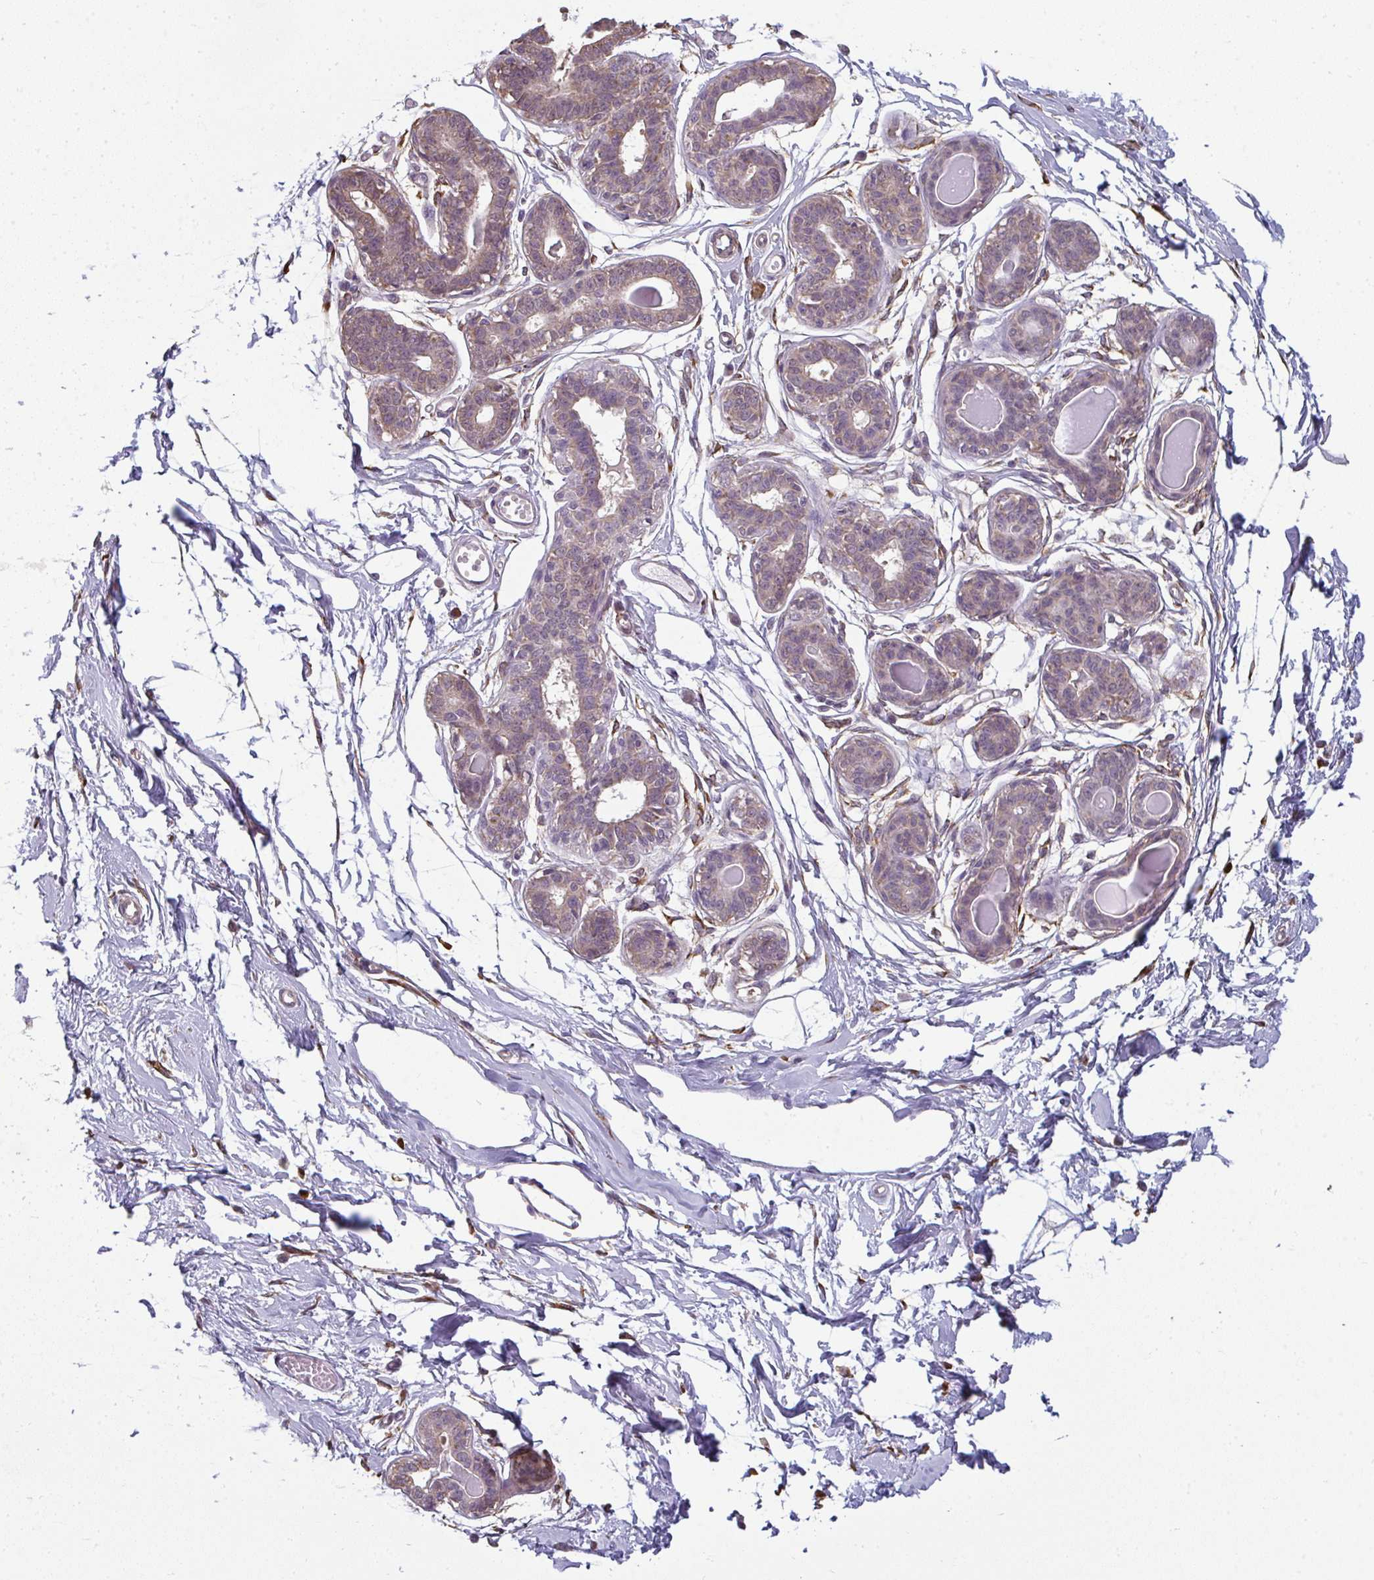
{"staining": {"intensity": "negative", "quantity": "none", "location": "none"}, "tissue": "breast", "cell_type": "Adipocytes", "image_type": "normal", "snomed": [{"axis": "morphology", "description": "Normal tissue, NOS"}, {"axis": "topography", "description": "Breast"}], "caption": "Immunohistochemistry micrograph of normal breast stained for a protein (brown), which displays no positivity in adipocytes. (DAB (3,3'-diaminobenzidine) IHC with hematoxylin counter stain).", "gene": "CXCR1", "patient": {"sex": "female", "age": 45}}